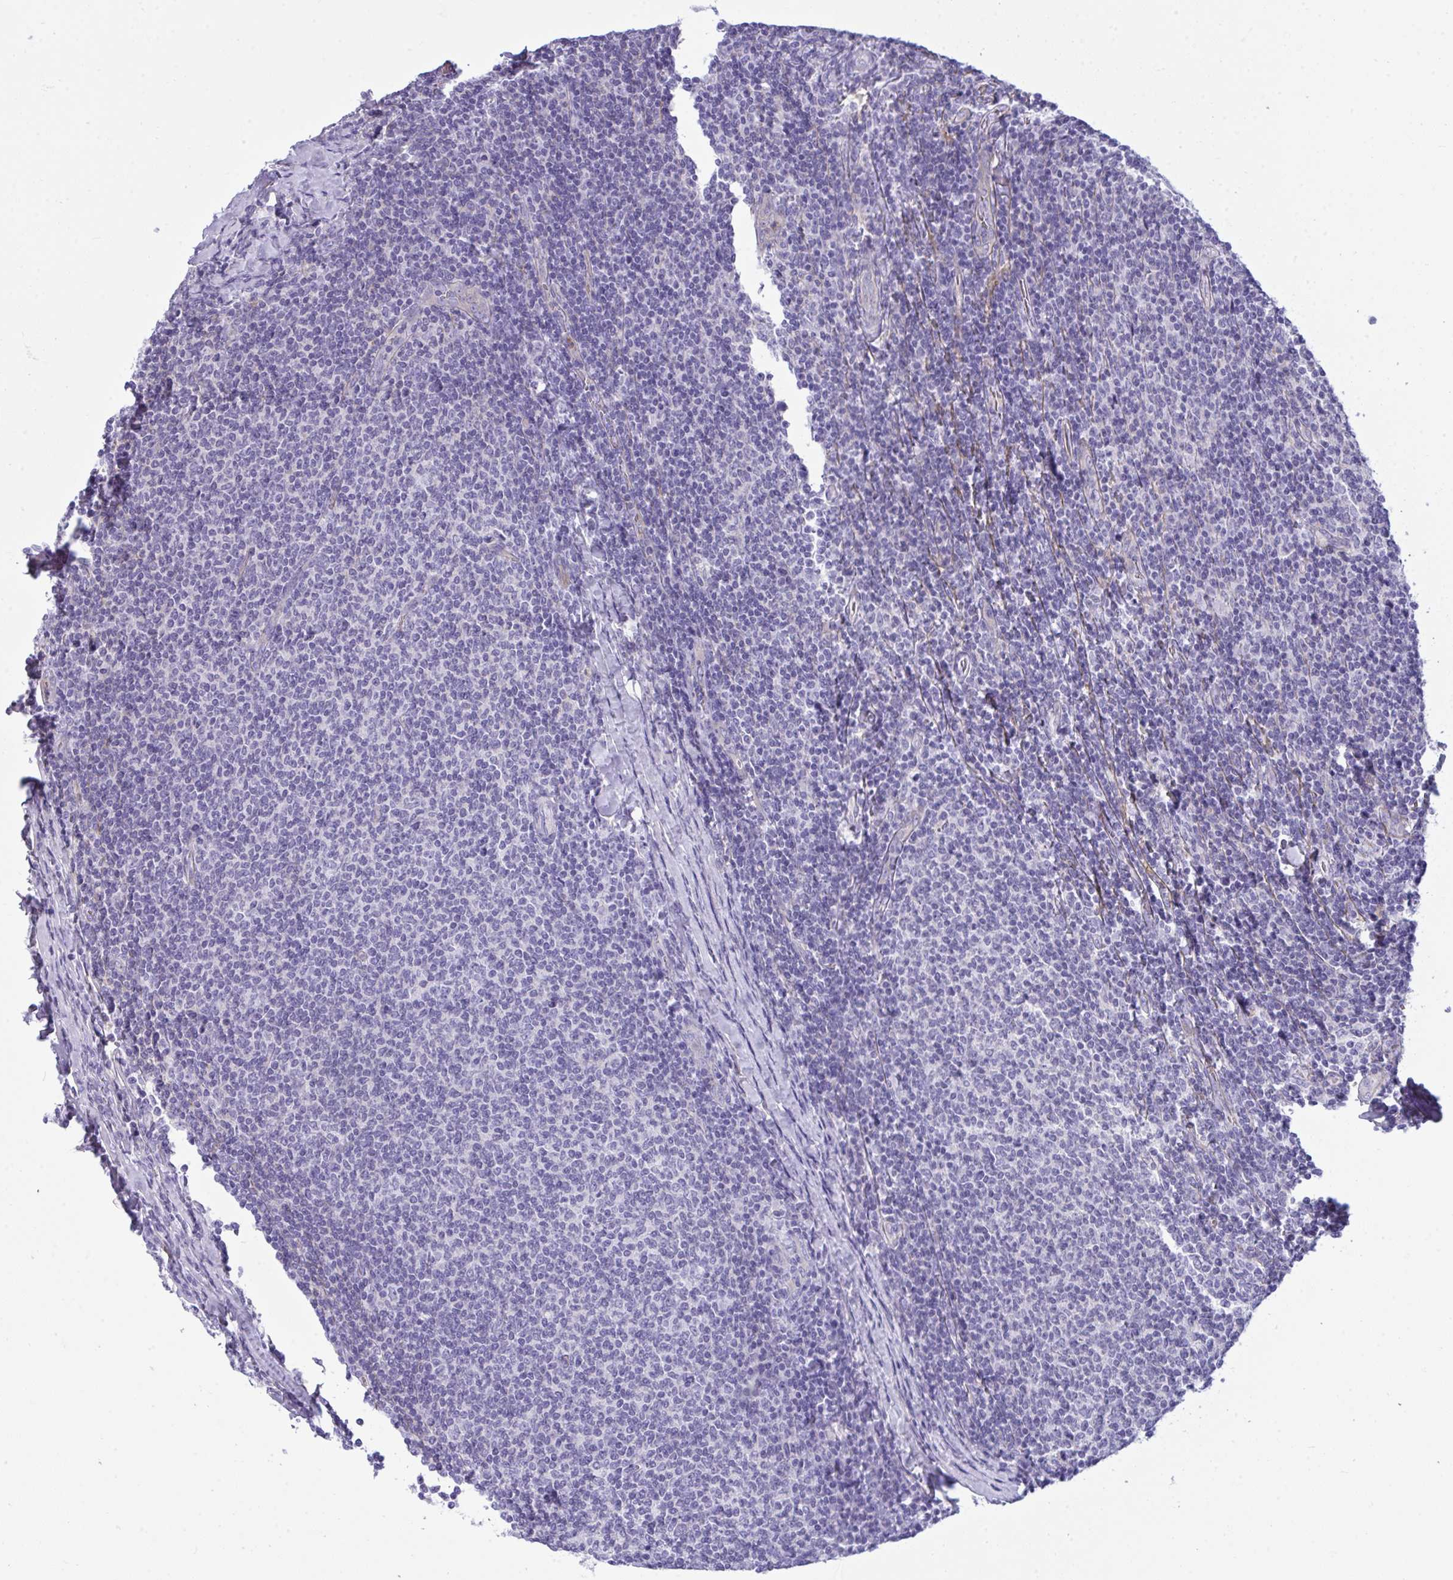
{"staining": {"intensity": "negative", "quantity": "none", "location": "none"}, "tissue": "lymphoma", "cell_type": "Tumor cells", "image_type": "cancer", "snomed": [{"axis": "morphology", "description": "Malignant lymphoma, non-Hodgkin's type, Low grade"}, {"axis": "topography", "description": "Lymph node"}], "caption": "This is an immunohistochemistry (IHC) image of human low-grade malignant lymphoma, non-Hodgkin's type. There is no staining in tumor cells.", "gene": "MYH10", "patient": {"sex": "male", "age": 52}}